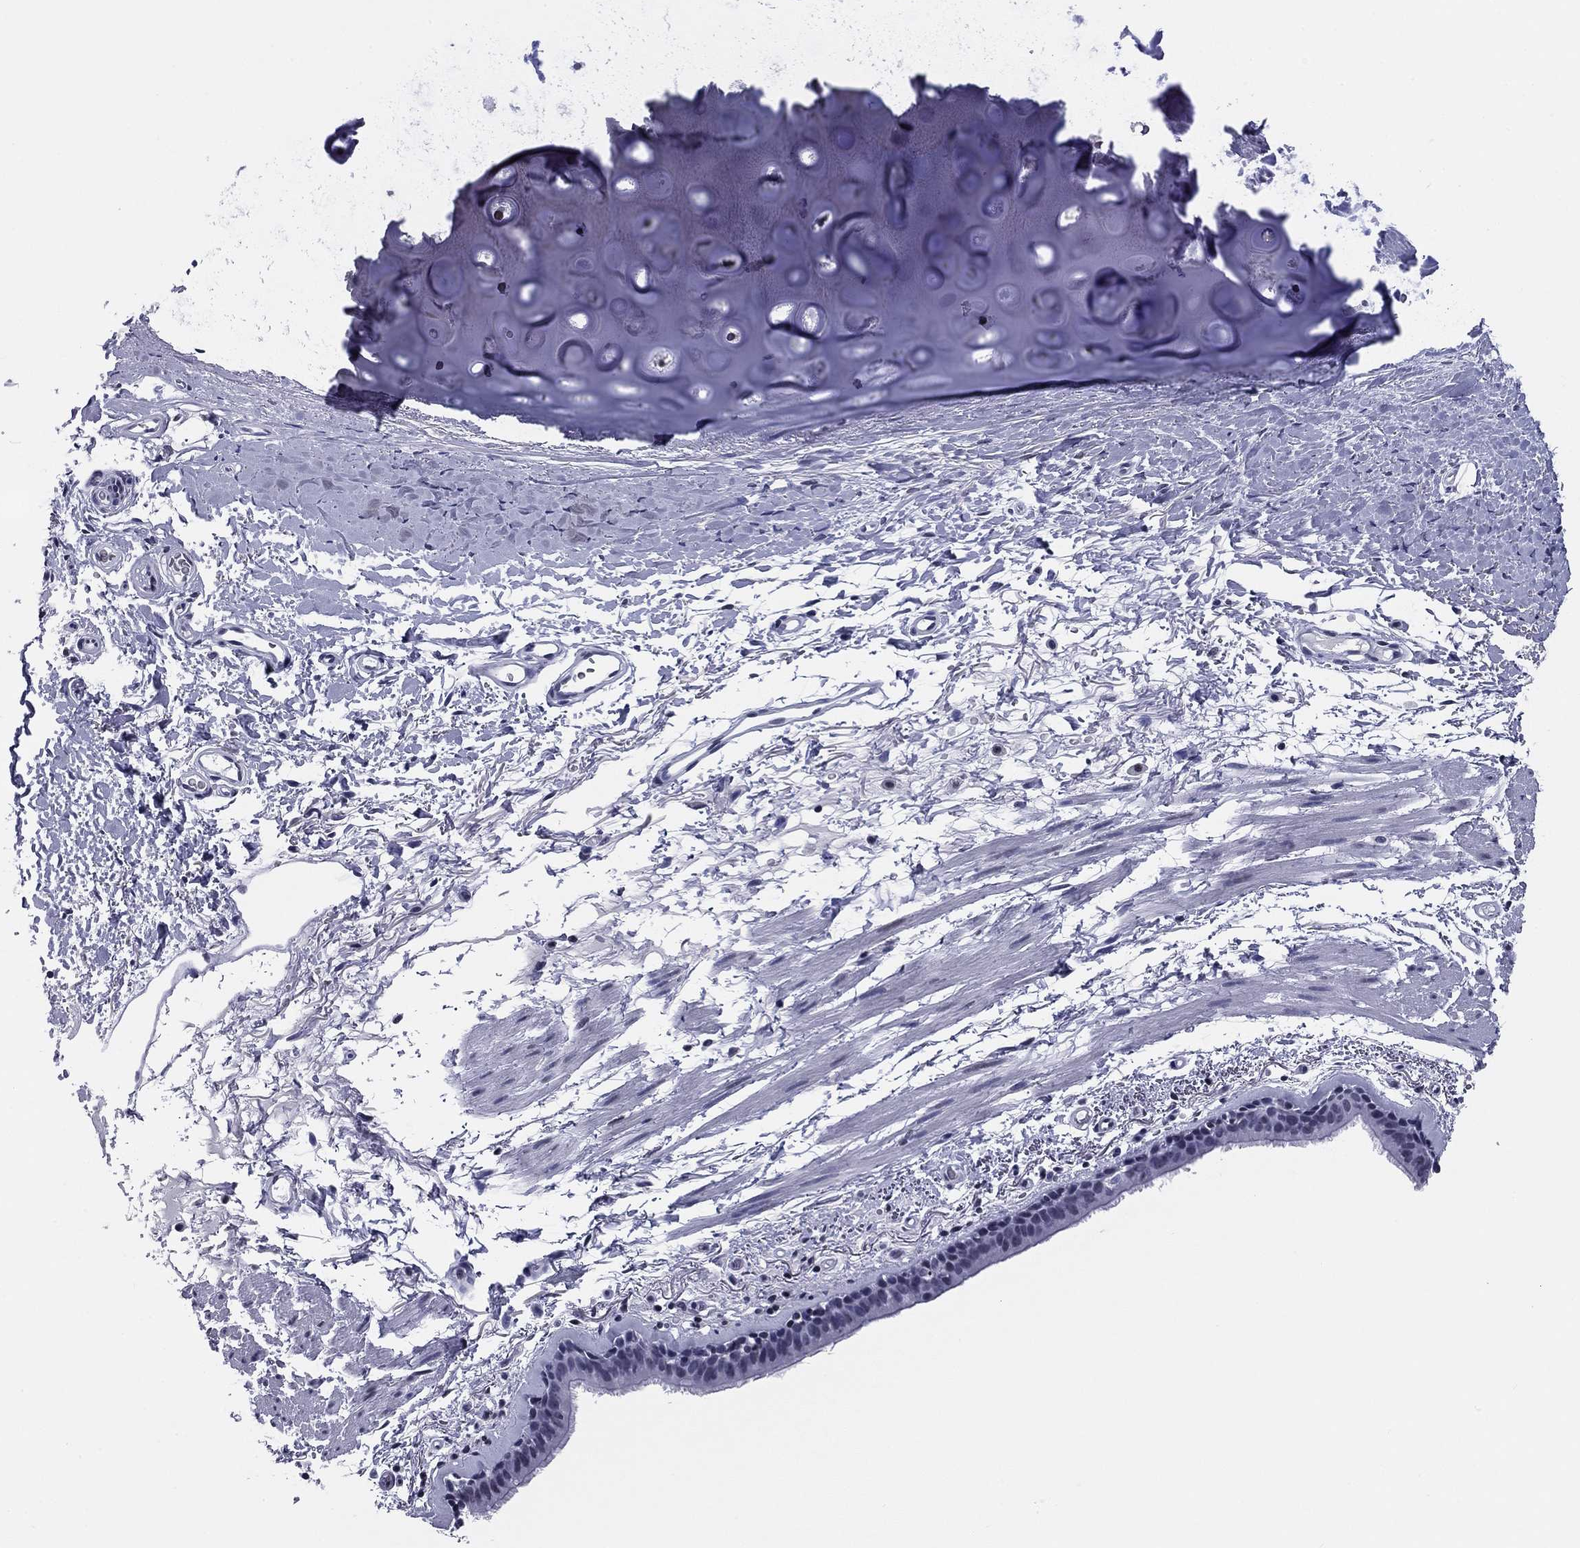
{"staining": {"intensity": "negative", "quantity": "none", "location": "none"}, "tissue": "bronchus", "cell_type": "Respiratory epithelial cells", "image_type": "normal", "snomed": [{"axis": "morphology", "description": "Normal tissue, NOS"}, {"axis": "topography", "description": "Lymph node"}, {"axis": "topography", "description": "Bronchus"}], "caption": "High power microscopy photomicrograph of an immunohistochemistry (IHC) photomicrograph of normal bronchus, revealing no significant staining in respiratory epithelial cells. (DAB (3,3'-diaminobenzidine) IHC visualized using brightfield microscopy, high magnification).", "gene": "CCDC144A", "patient": {"sex": "female", "age": 70}}